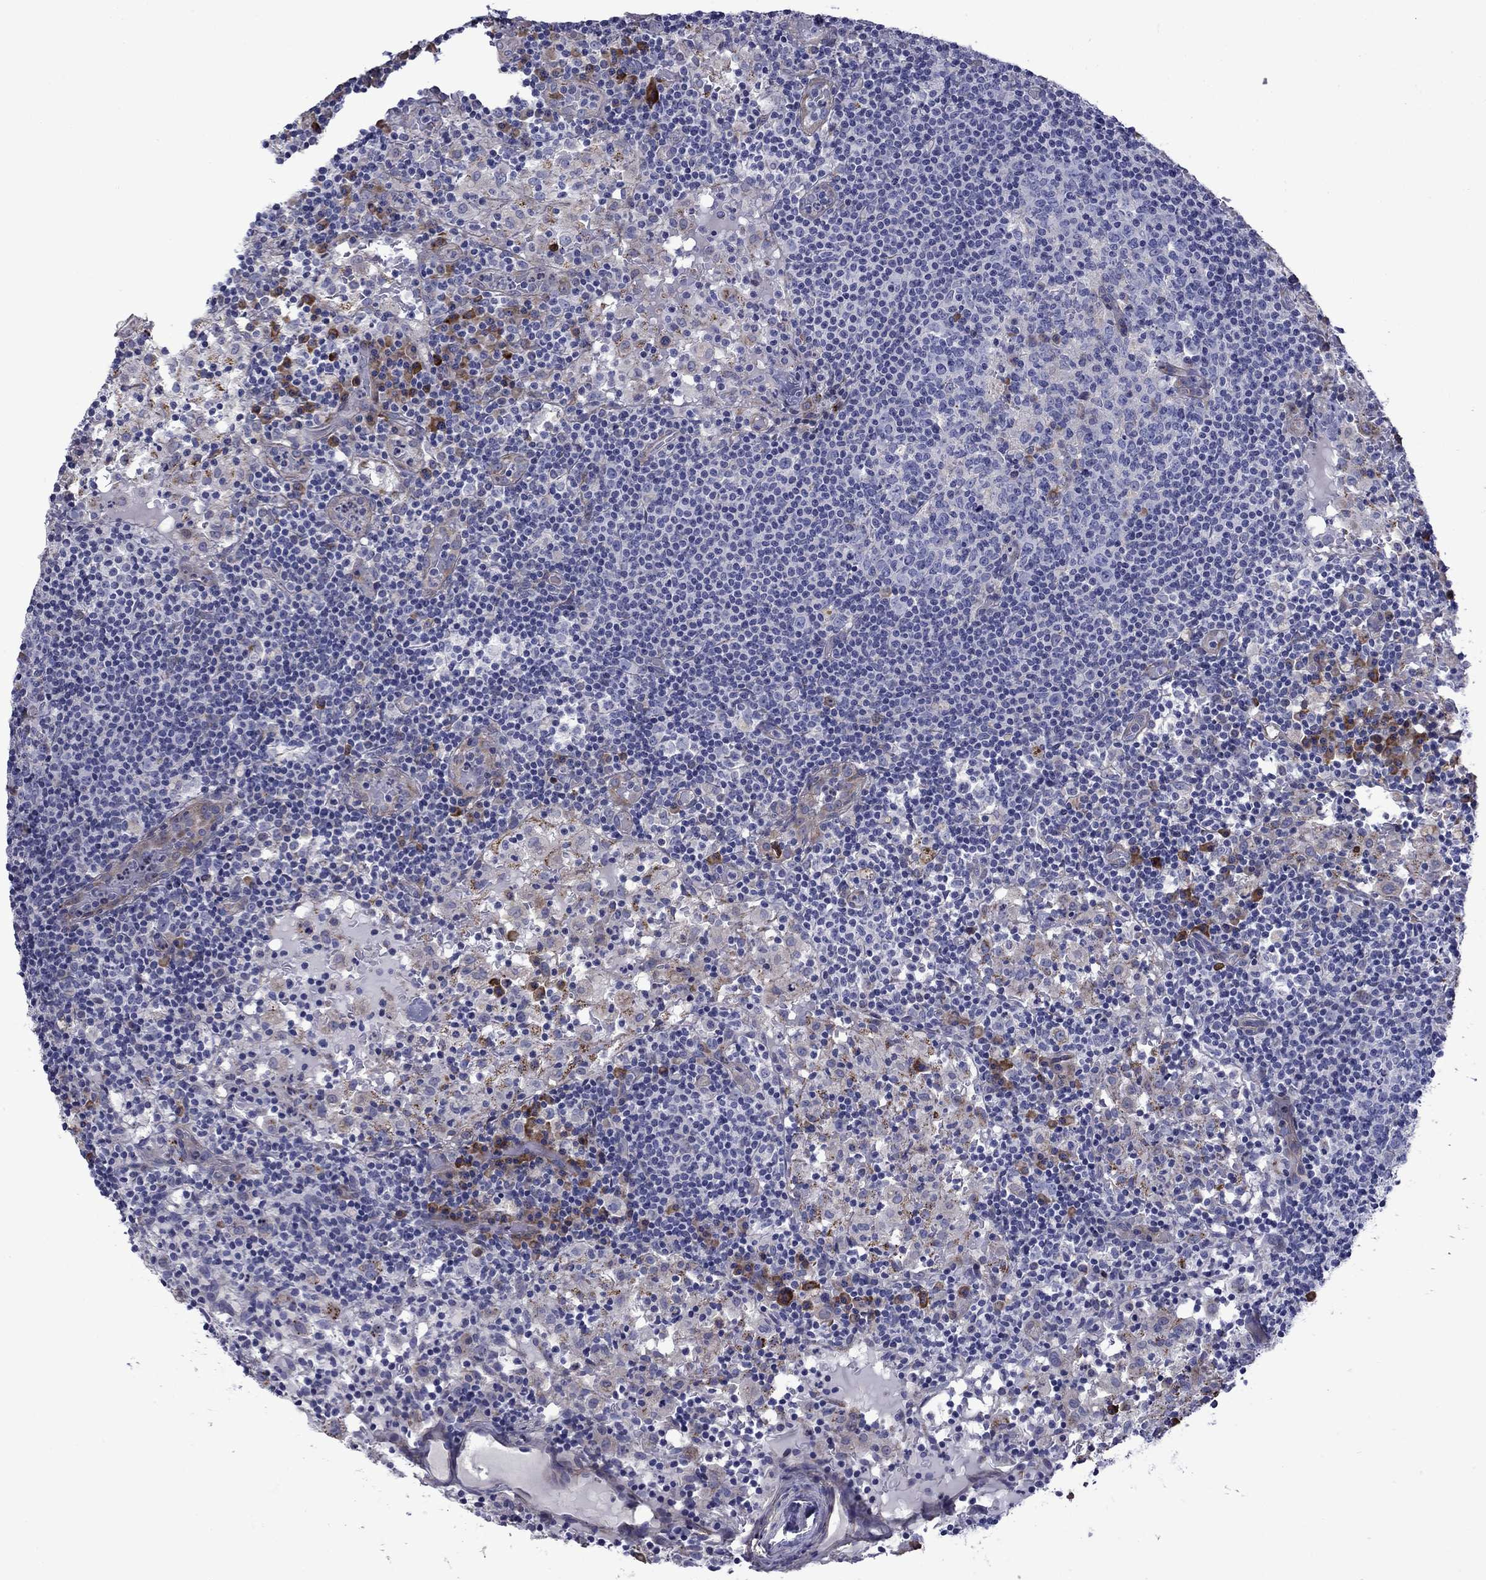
{"staining": {"intensity": "moderate", "quantity": "<25%", "location": "cytoplasmic/membranous"}, "tissue": "lymph node", "cell_type": "Germinal center cells", "image_type": "normal", "snomed": [{"axis": "morphology", "description": "Normal tissue, NOS"}, {"axis": "topography", "description": "Lymph node"}], "caption": "Protein expression analysis of normal human lymph node reveals moderate cytoplasmic/membranous expression in about <25% of germinal center cells. (Stains: DAB (3,3'-diaminobenzidine) in brown, nuclei in blue, Microscopy: brightfield microscopy at high magnification).", "gene": "HSPG2", "patient": {"sex": "male", "age": 62}}